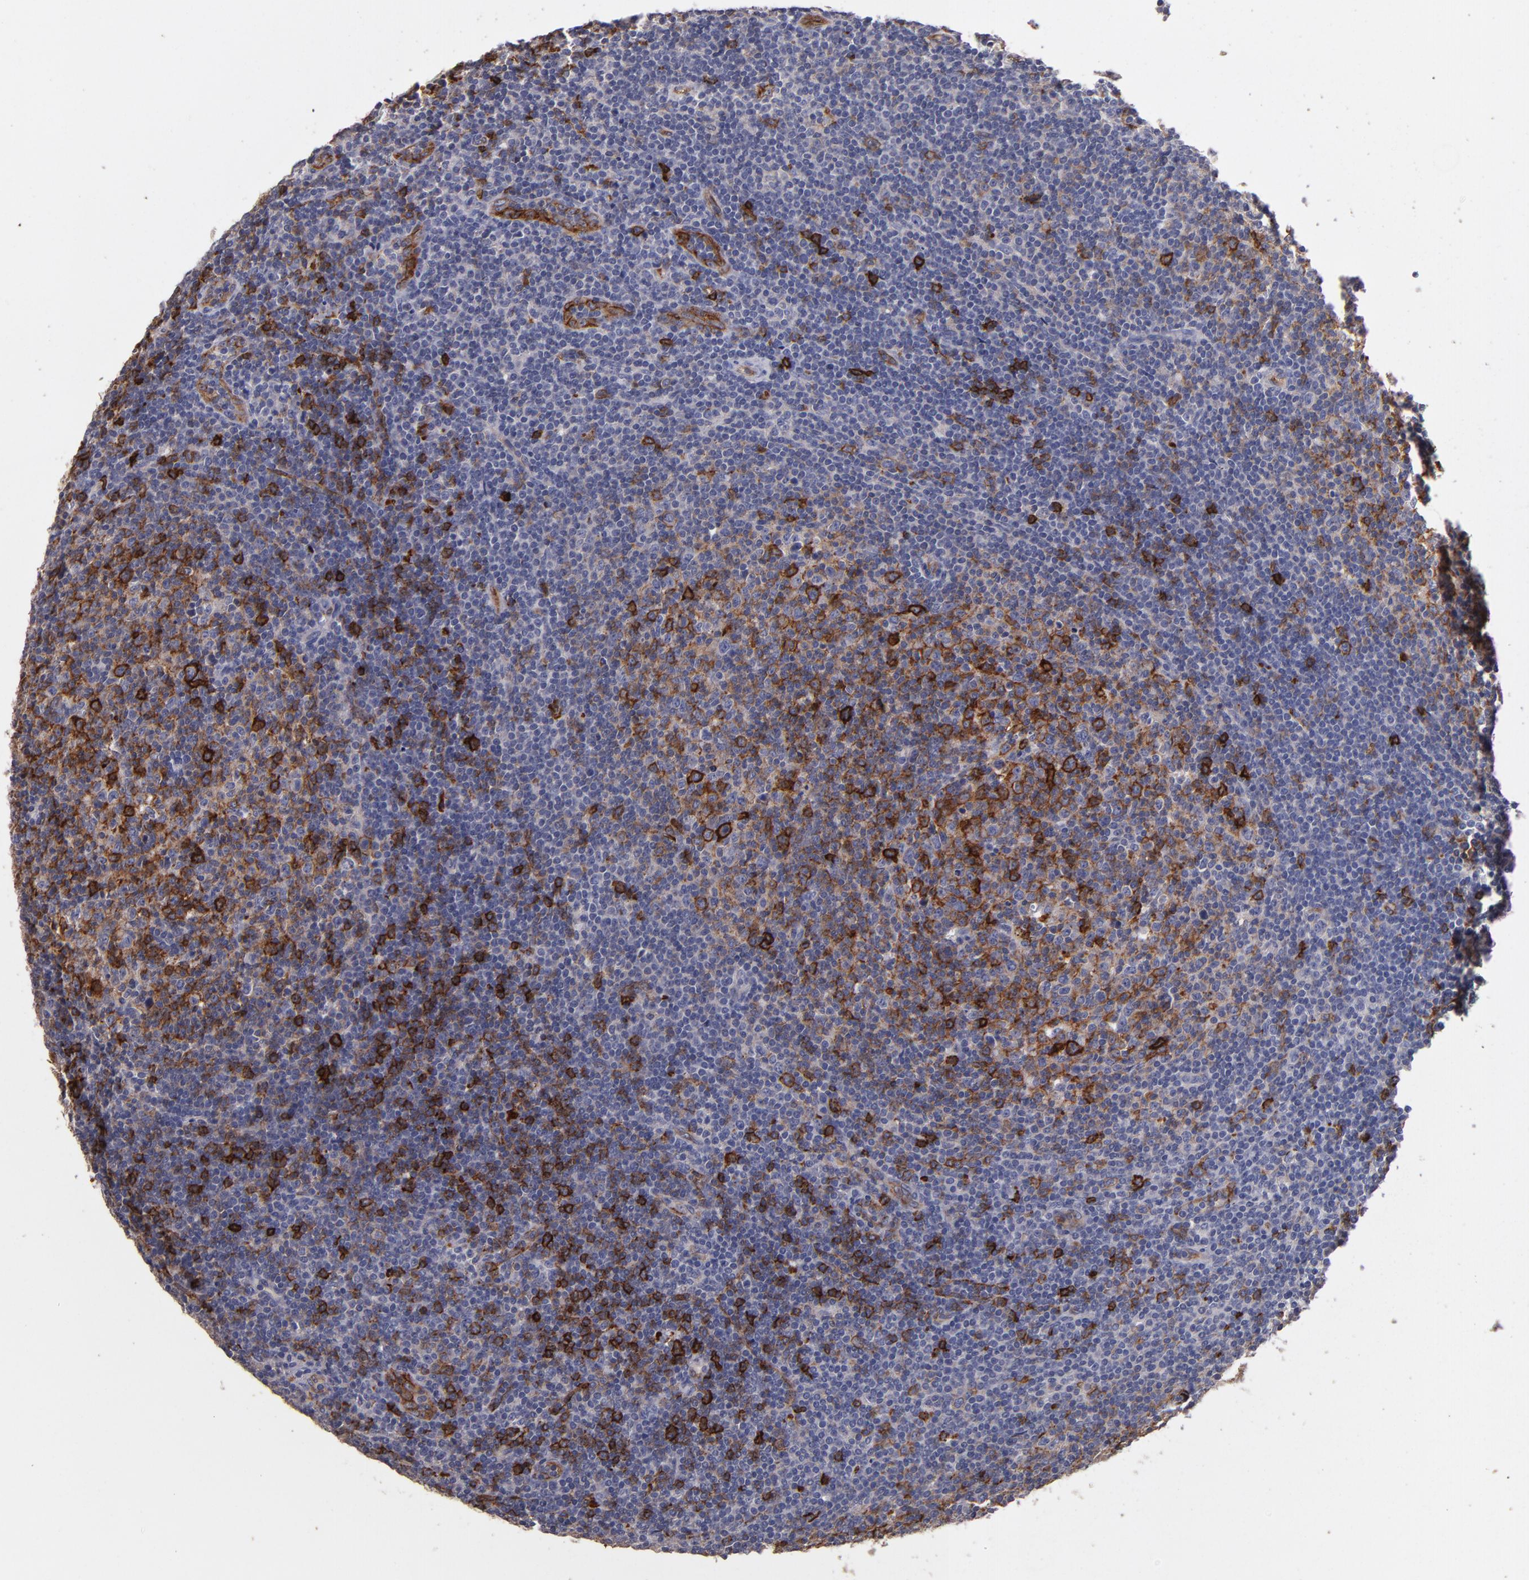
{"staining": {"intensity": "strong", "quantity": "25%-75%", "location": "cytoplasmic/membranous"}, "tissue": "lymphoma", "cell_type": "Tumor cells", "image_type": "cancer", "snomed": [{"axis": "morphology", "description": "Malignant lymphoma, non-Hodgkin's type, Low grade"}, {"axis": "topography", "description": "Lymph node"}], "caption": "Human lymphoma stained with a protein marker demonstrates strong staining in tumor cells.", "gene": "CLDN5", "patient": {"sex": "male", "age": 70}}